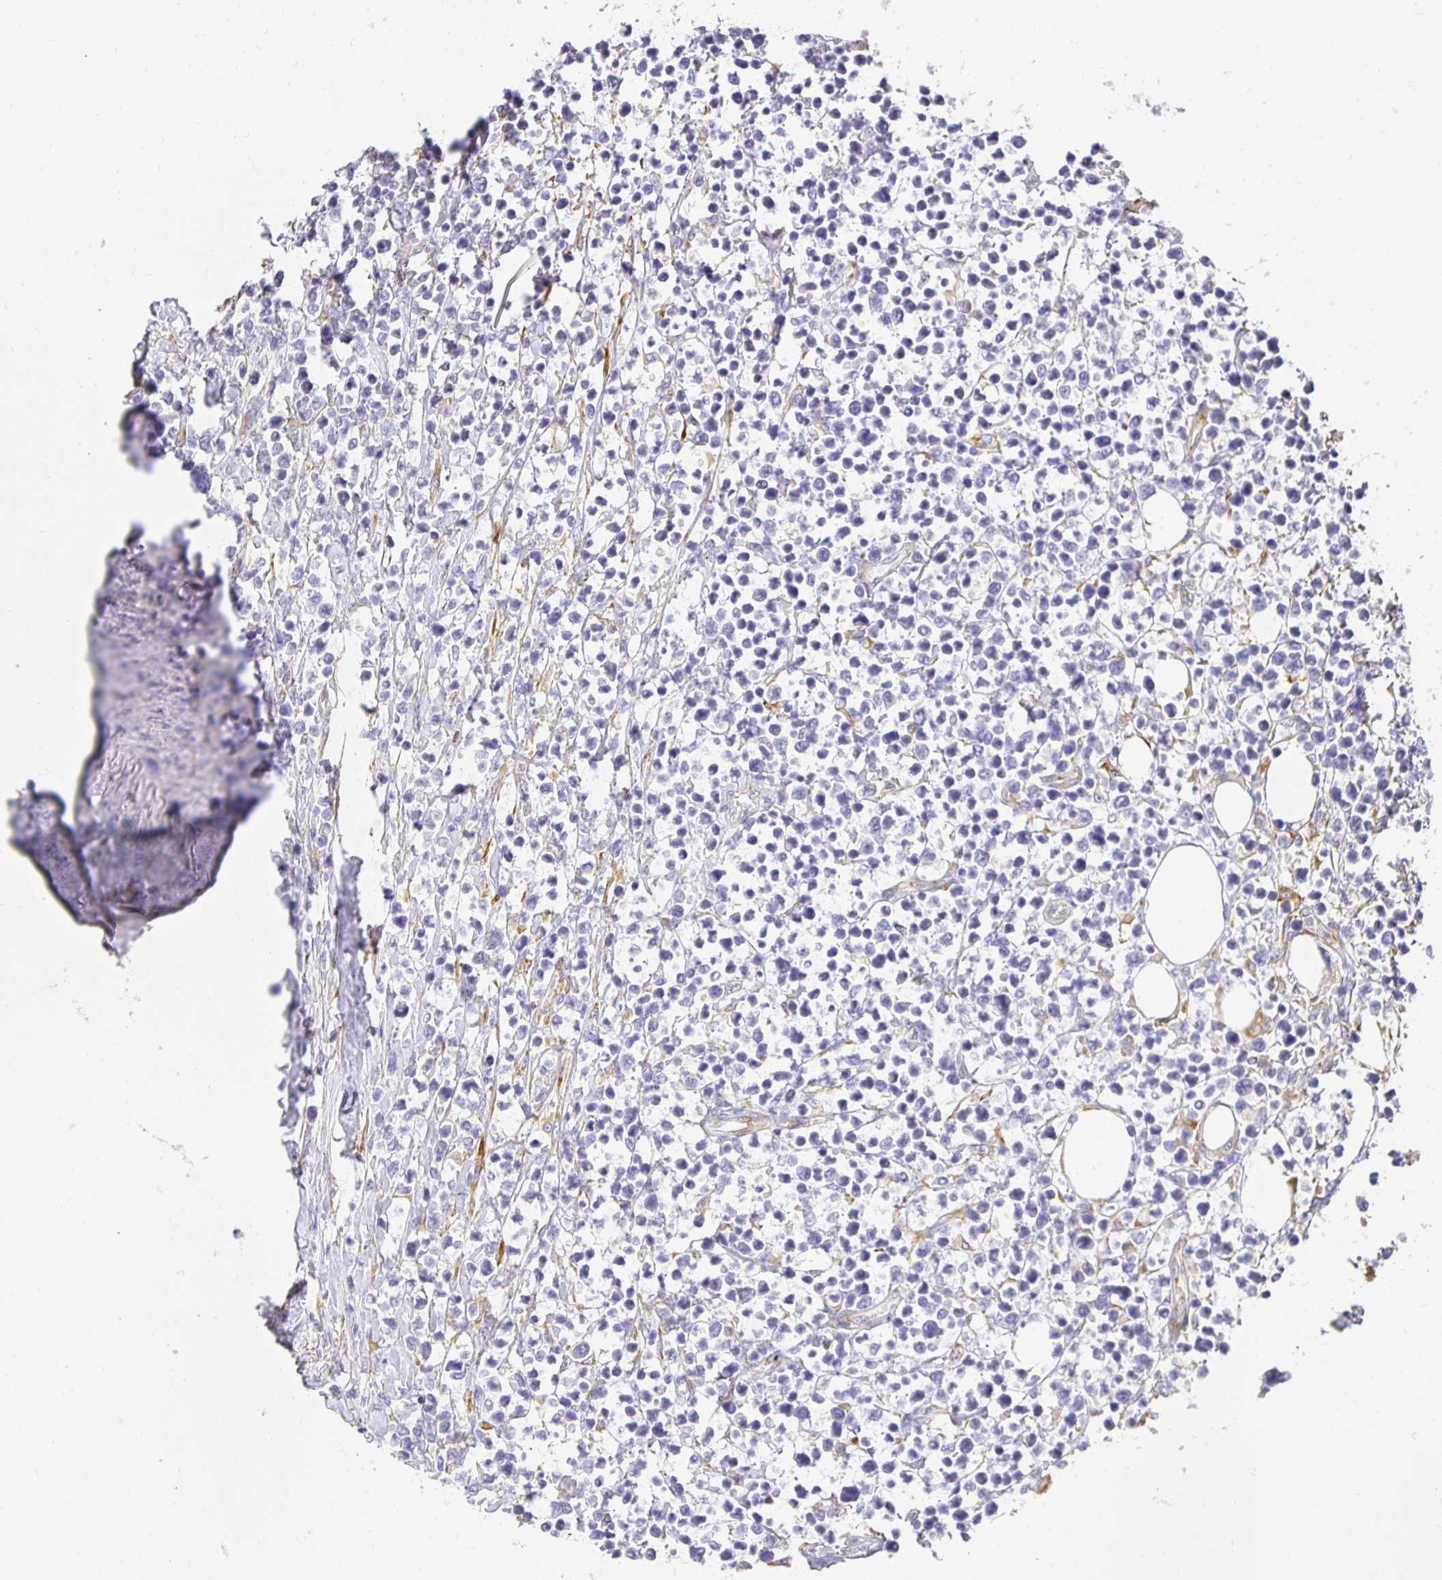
{"staining": {"intensity": "negative", "quantity": "none", "location": "none"}, "tissue": "lymphoma", "cell_type": "Tumor cells", "image_type": "cancer", "snomed": [{"axis": "morphology", "description": "Malignant lymphoma, non-Hodgkin's type, High grade"}, {"axis": "topography", "description": "Soft tissue"}], "caption": "High magnification brightfield microscopy of lymphoma stained with DAB (brown) and counterstained with hematoxylin (blue): tumor cells show no significant expression. (Brightfield microscopy of DAB (3,3'-diaminobenzidine) IHC at high magnification).", "gene": "PLOD1", "patient": {"sex": "female", "age": 56}}